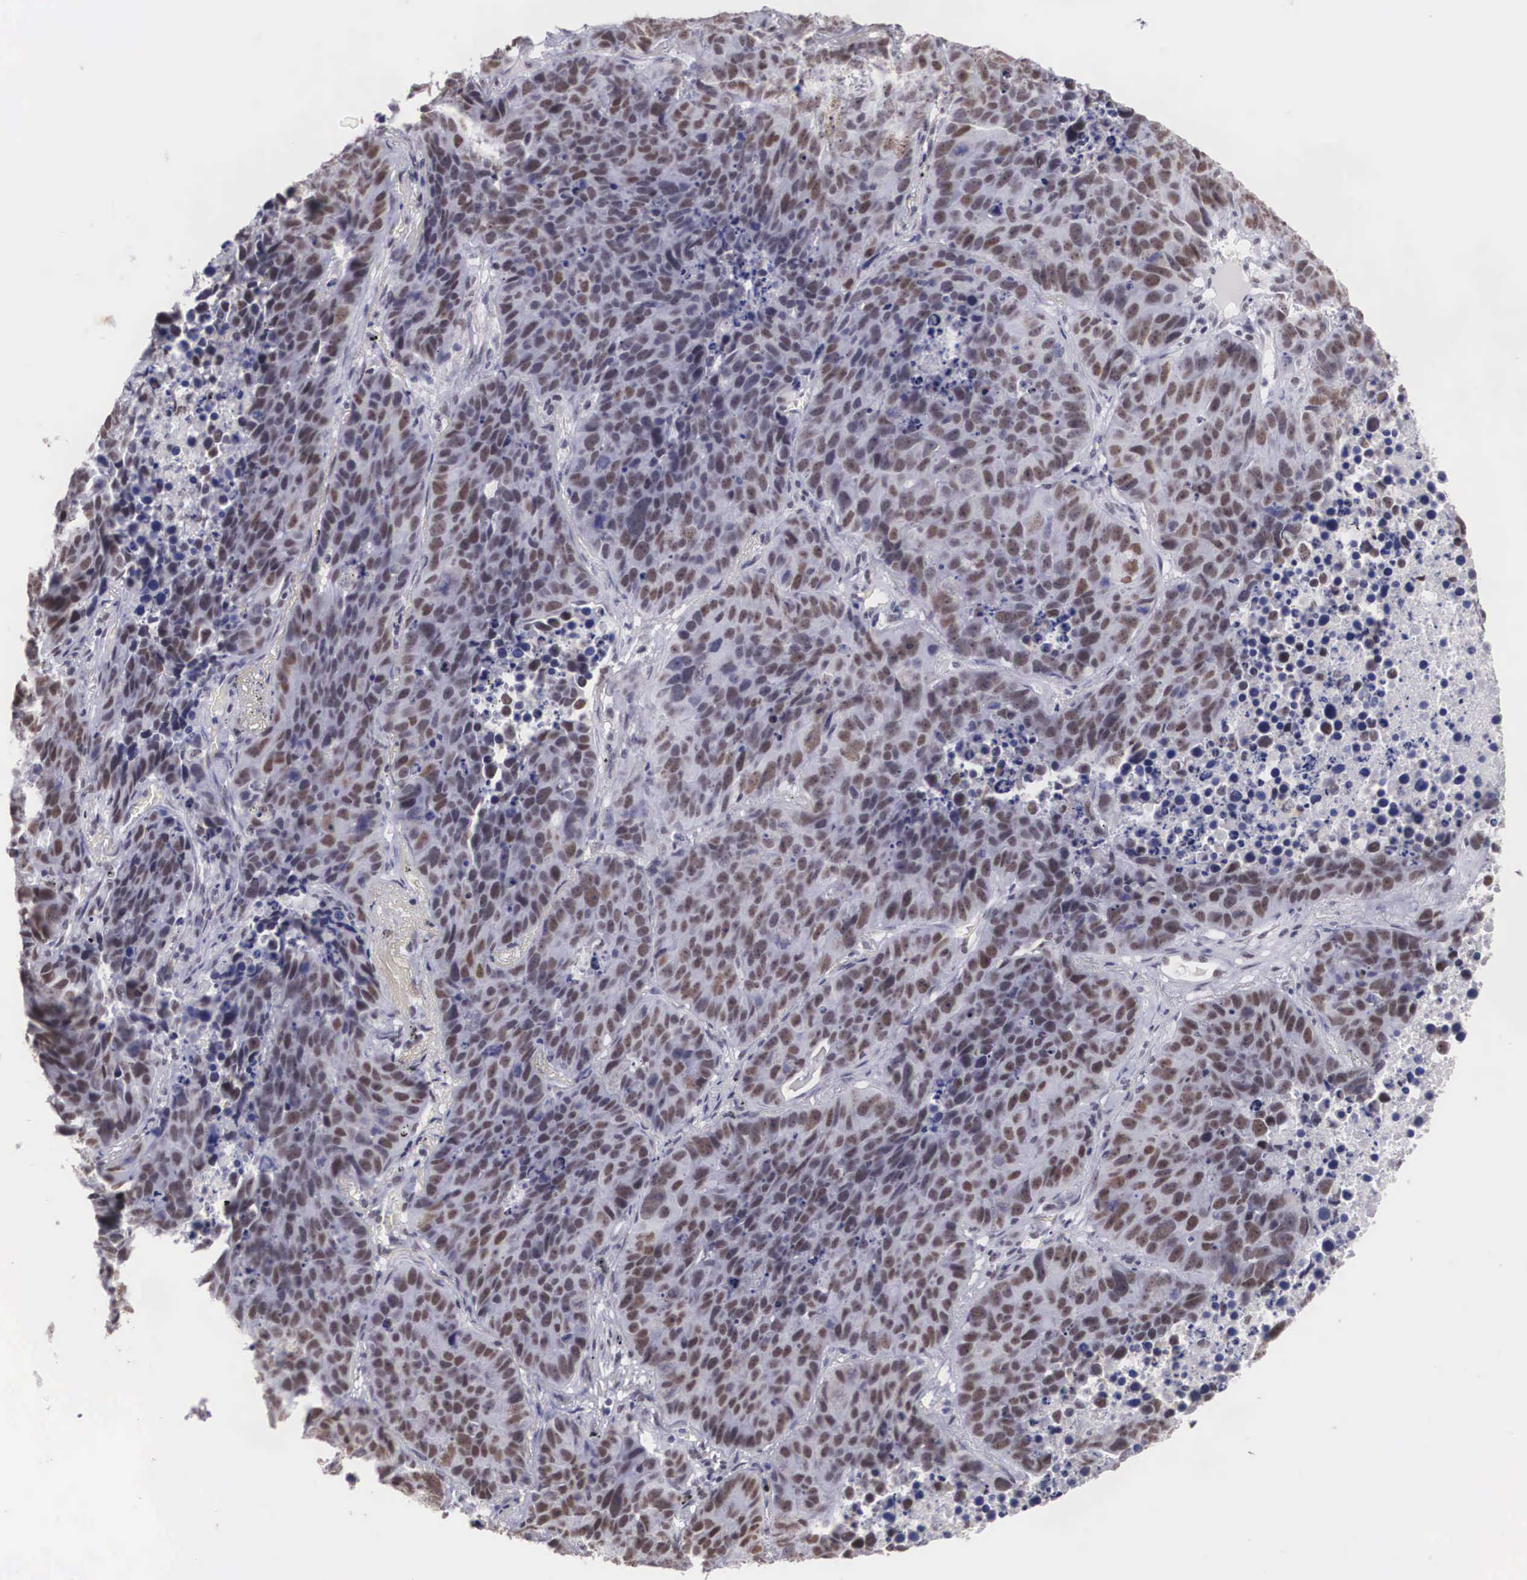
{"staining": {"intensity": "weak", "quantity": ">75%", "location": "nuclear"}, "tissue": "lung cancer", "cell_type": "Tumor cells", "image_type": "cancer", "snomed": [{"axis": "morphology", "description": "Carcinoid, malignant, NOS"}, {"axis": "topography", "description": "Lung"}], "caption": "Weak nuclear protein positivity is present in about >75% of tumor cells in lung carcinoid (malignant). (Stains: DAB in brown, nuclei in blue, Microscopy: brightfield microscopy at high magnification).", "gene": "CSTF2", "patient": {"sex": "male", "age": 60}}